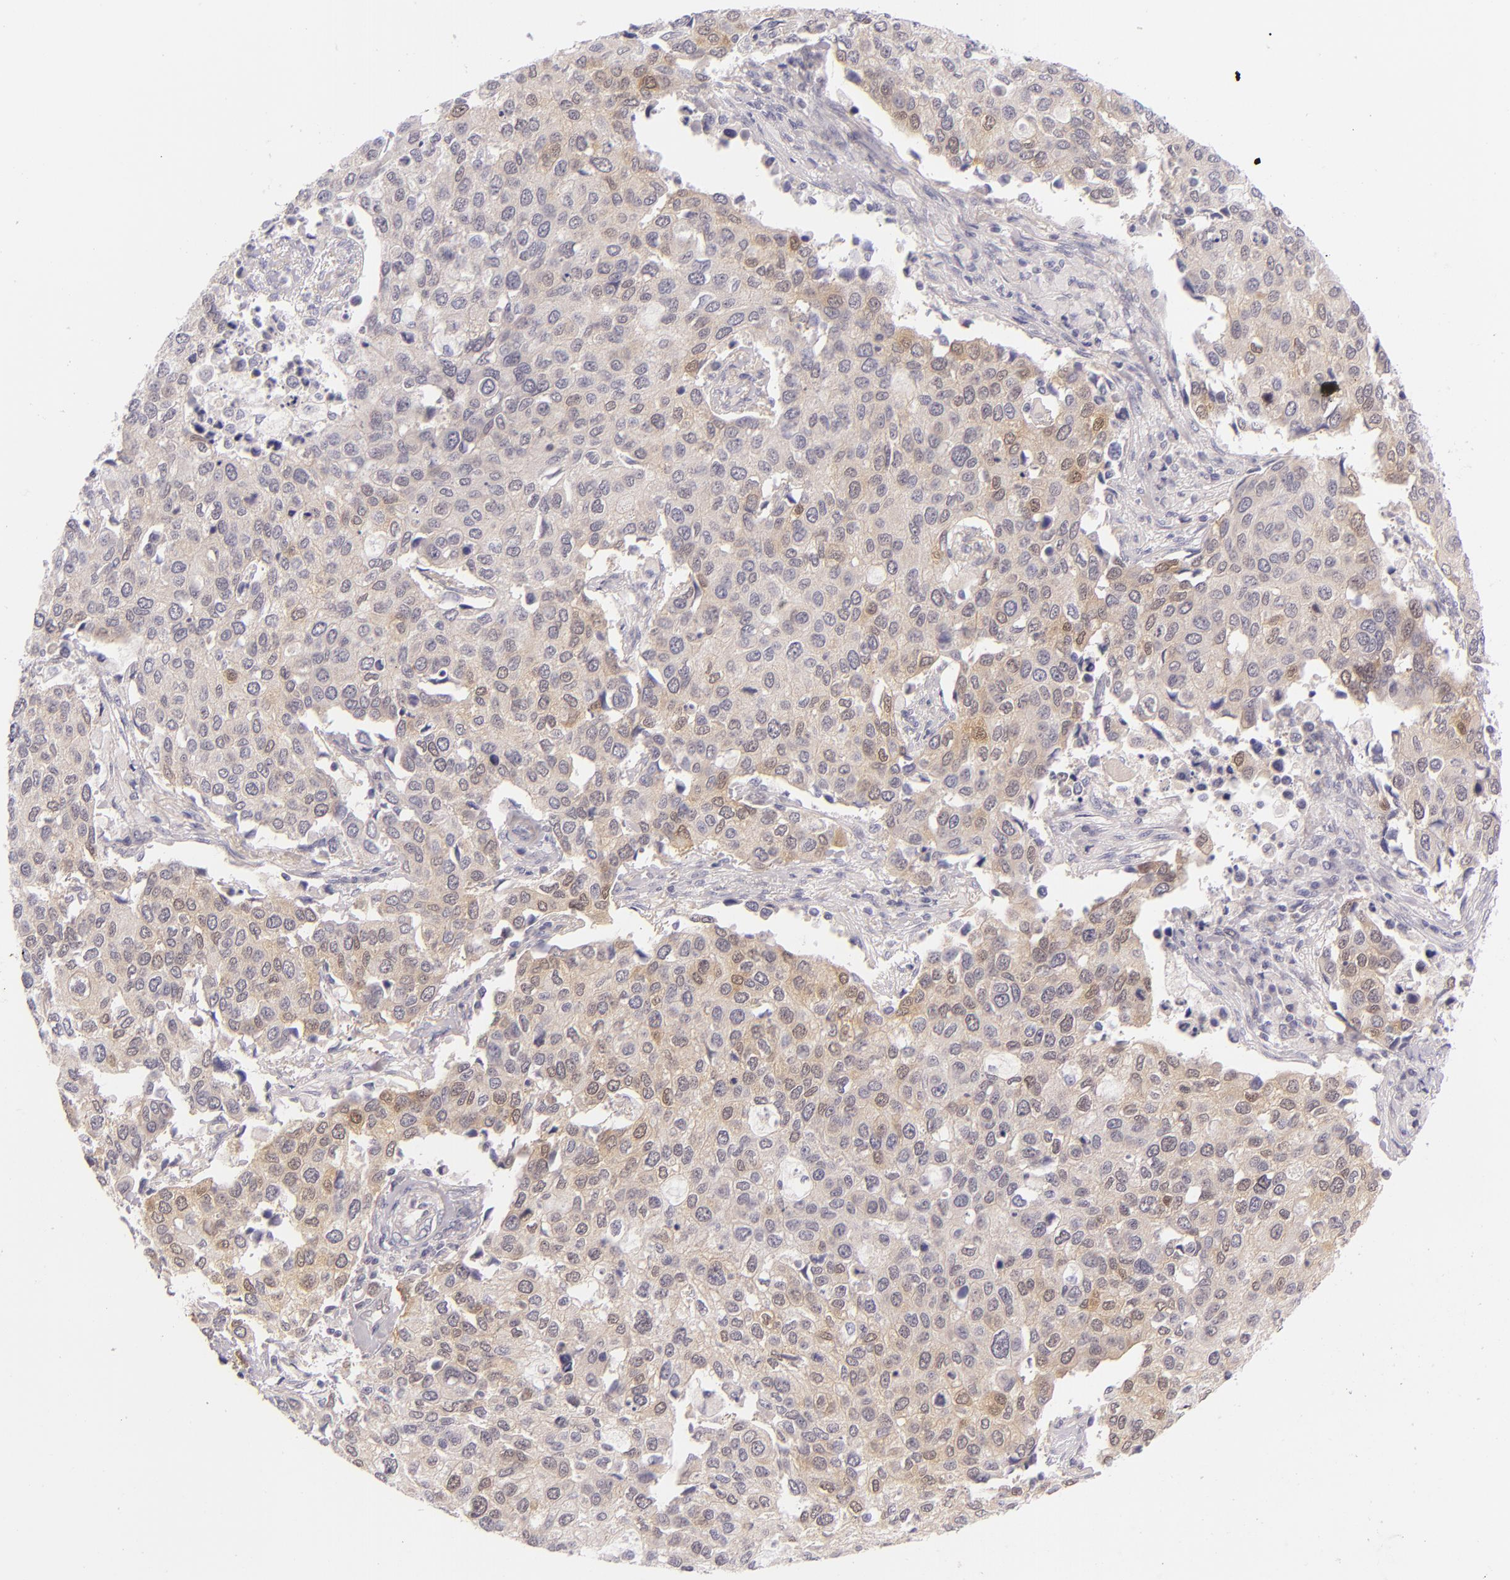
{"staining": {"intensity": "weak", "quantity": "25%-75%", "location": "cytoplasmic/membranous,nuclear"}, "tissue": "cervical cancer", "cell_type": "Tumor cells", "image_type": "cancer", "snomed": [{"axis": "morphology", "description": "Squamous cell carcinoma, NOS"}, {"axis": "topography", "description": "Cervix"}], "caption": "Tumor cells exhibit weak cytoplasmic/membranous and nuclear positivity in approximately 25%-75% of cells in squamous cell carcinoma (cervical). The staining is performed using DAB (3,3'-diaminobenzidine) brown chromogen to label protein expression. The nuclei are counter-stained blue using hematoxylin.", "gene": "BCL3", "patient": {"sex": "female", "age": 54}}